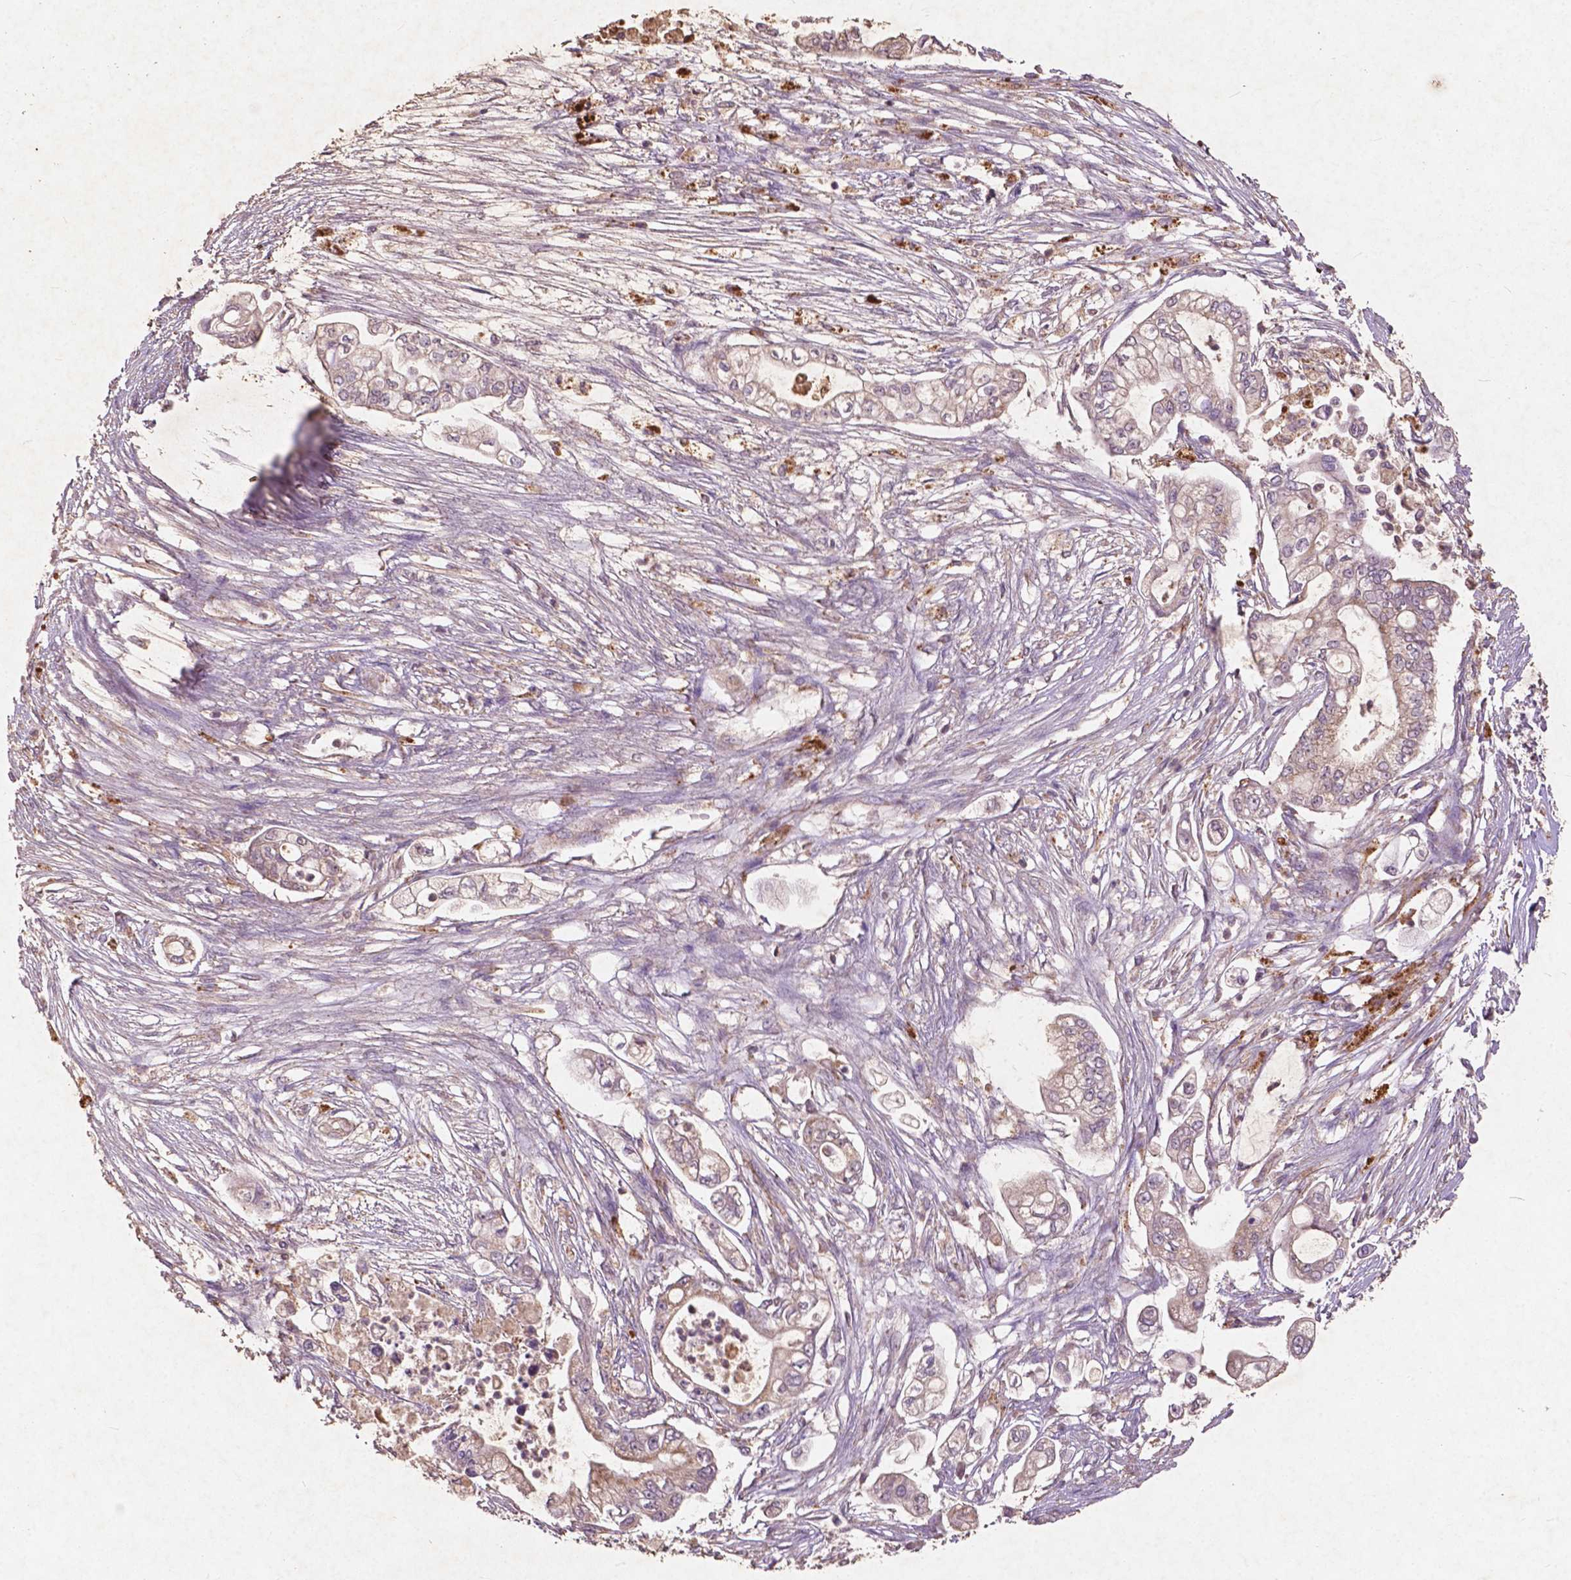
{"staining": {"intensity": "weak", "quantity": ">75%", "location": "cytoplasmic/membranous"}, "tissue": "pancreatic cancer", "cell_type": "Tumor cells", "image_type": "cancer", "snomed": [{"axis": "morphology", "description": "Adenocarcinoma, NOS"}, {"axis": "topography", "description": "Pancreas"}], "caption": "This micrograph demonstrates pancreatic adenocarcinoma stained with immunohistochemistry (IHC) to label a protein in brown. The cytoplasmic/membranous of tumor cells show weak positivity for the protein. Nuclei are counter-stained blue.", "gene": "ST6GALNAC5", "patient": {"sex": "female", "age": 69}}